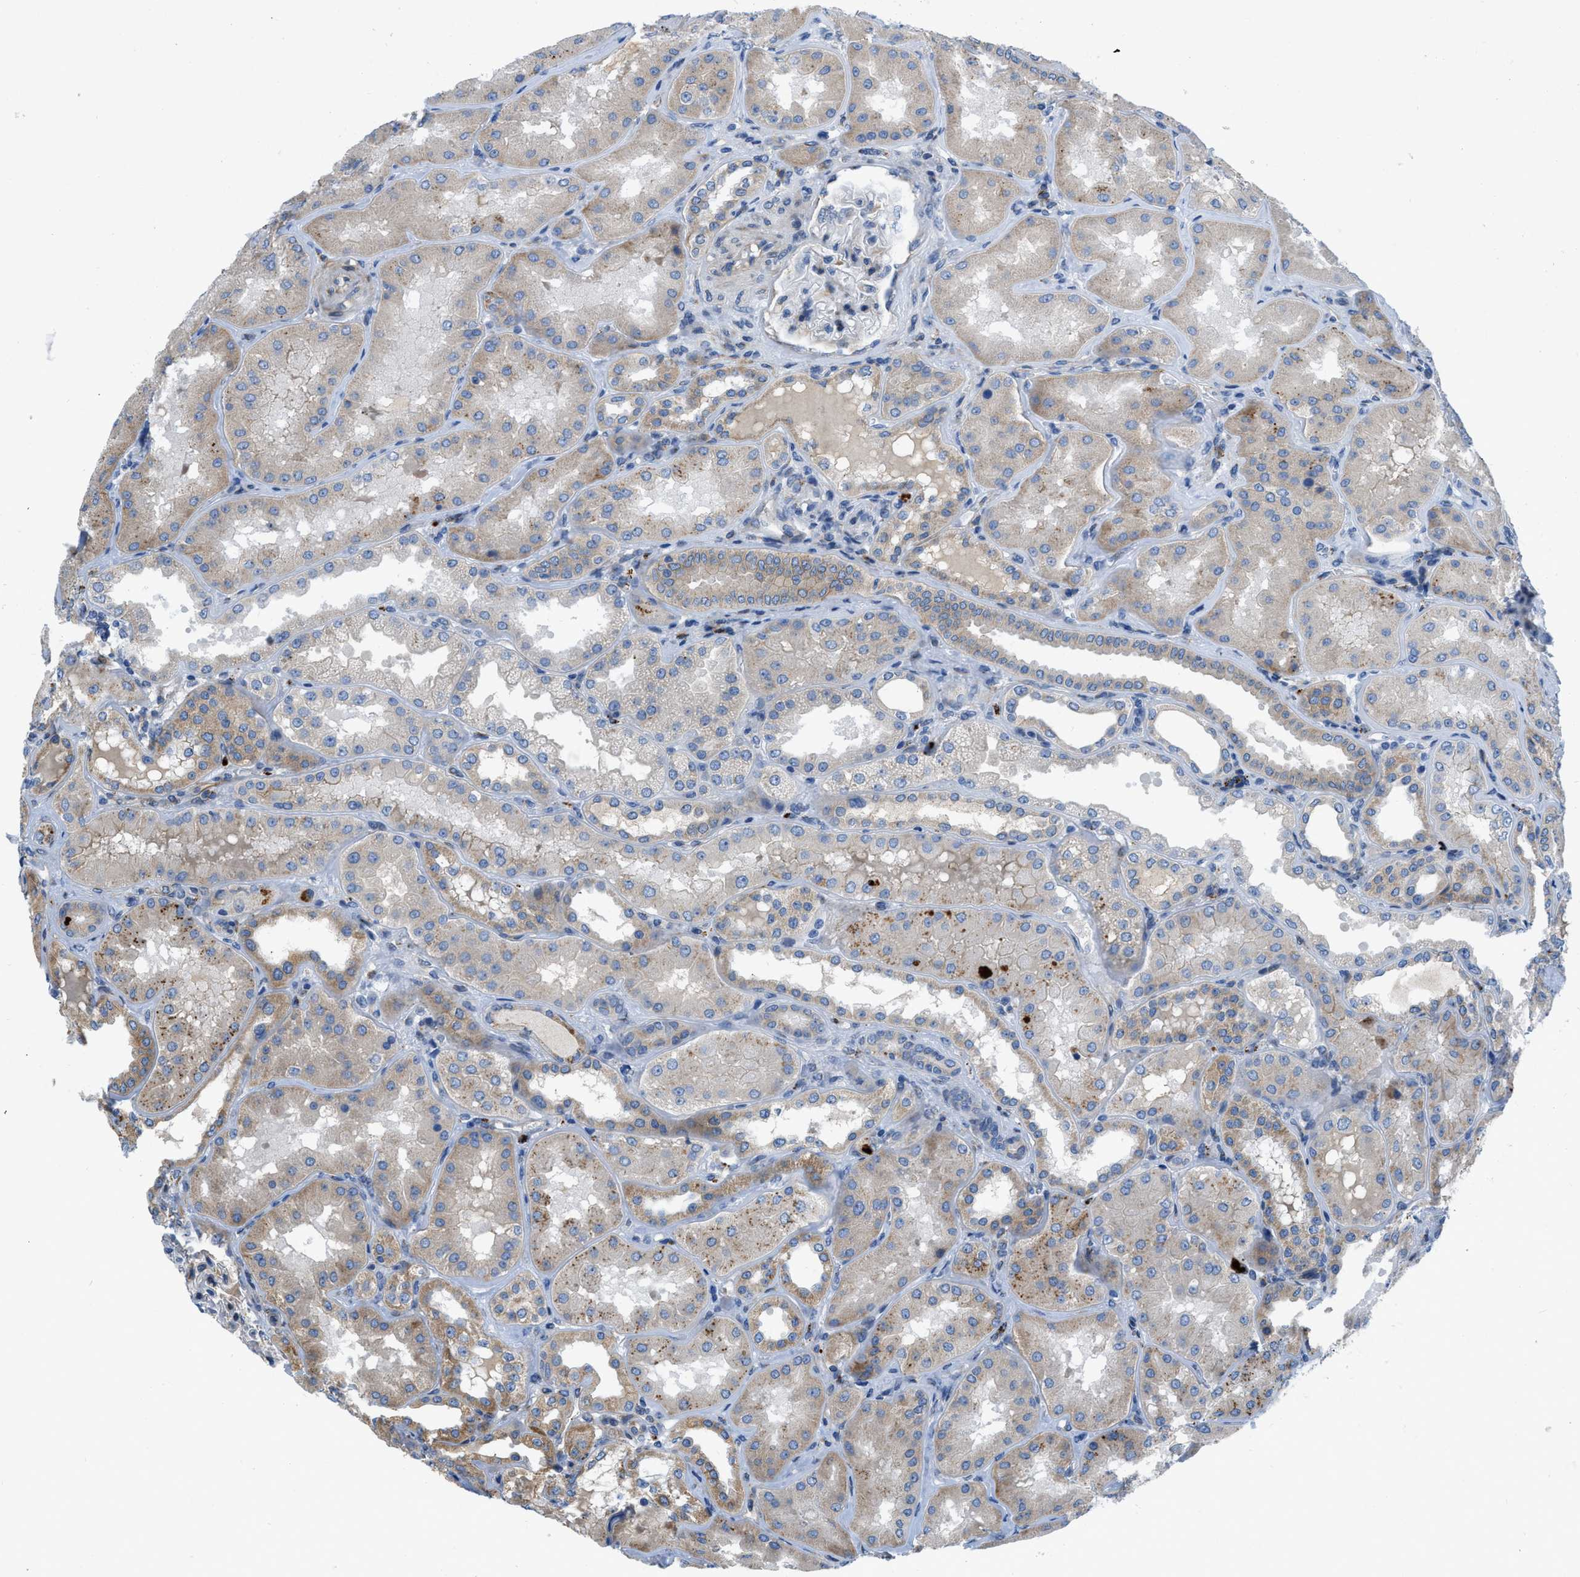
{"staining": {"intensity": "moderate", "quantity": "25%-75%", "location": "cytoplasmic/membranous"}, "tissue": "kidney", "cell_type": "Cells in glomeruli", "image_type": "normal", "snomed": [{"axis": "morphology", "description": "Normal tissue, NOS"}, {"axis": "topography", "description": "Kidney"}], "caption": "Immunohistochemical staining of unremarkable kidney displays moderate cytoplasmic/membranous protein positivity in about 25%-75% of cells in glomeruli.", "gene": "TMEM248", "patient": {"sex": "female", "age": 56}}